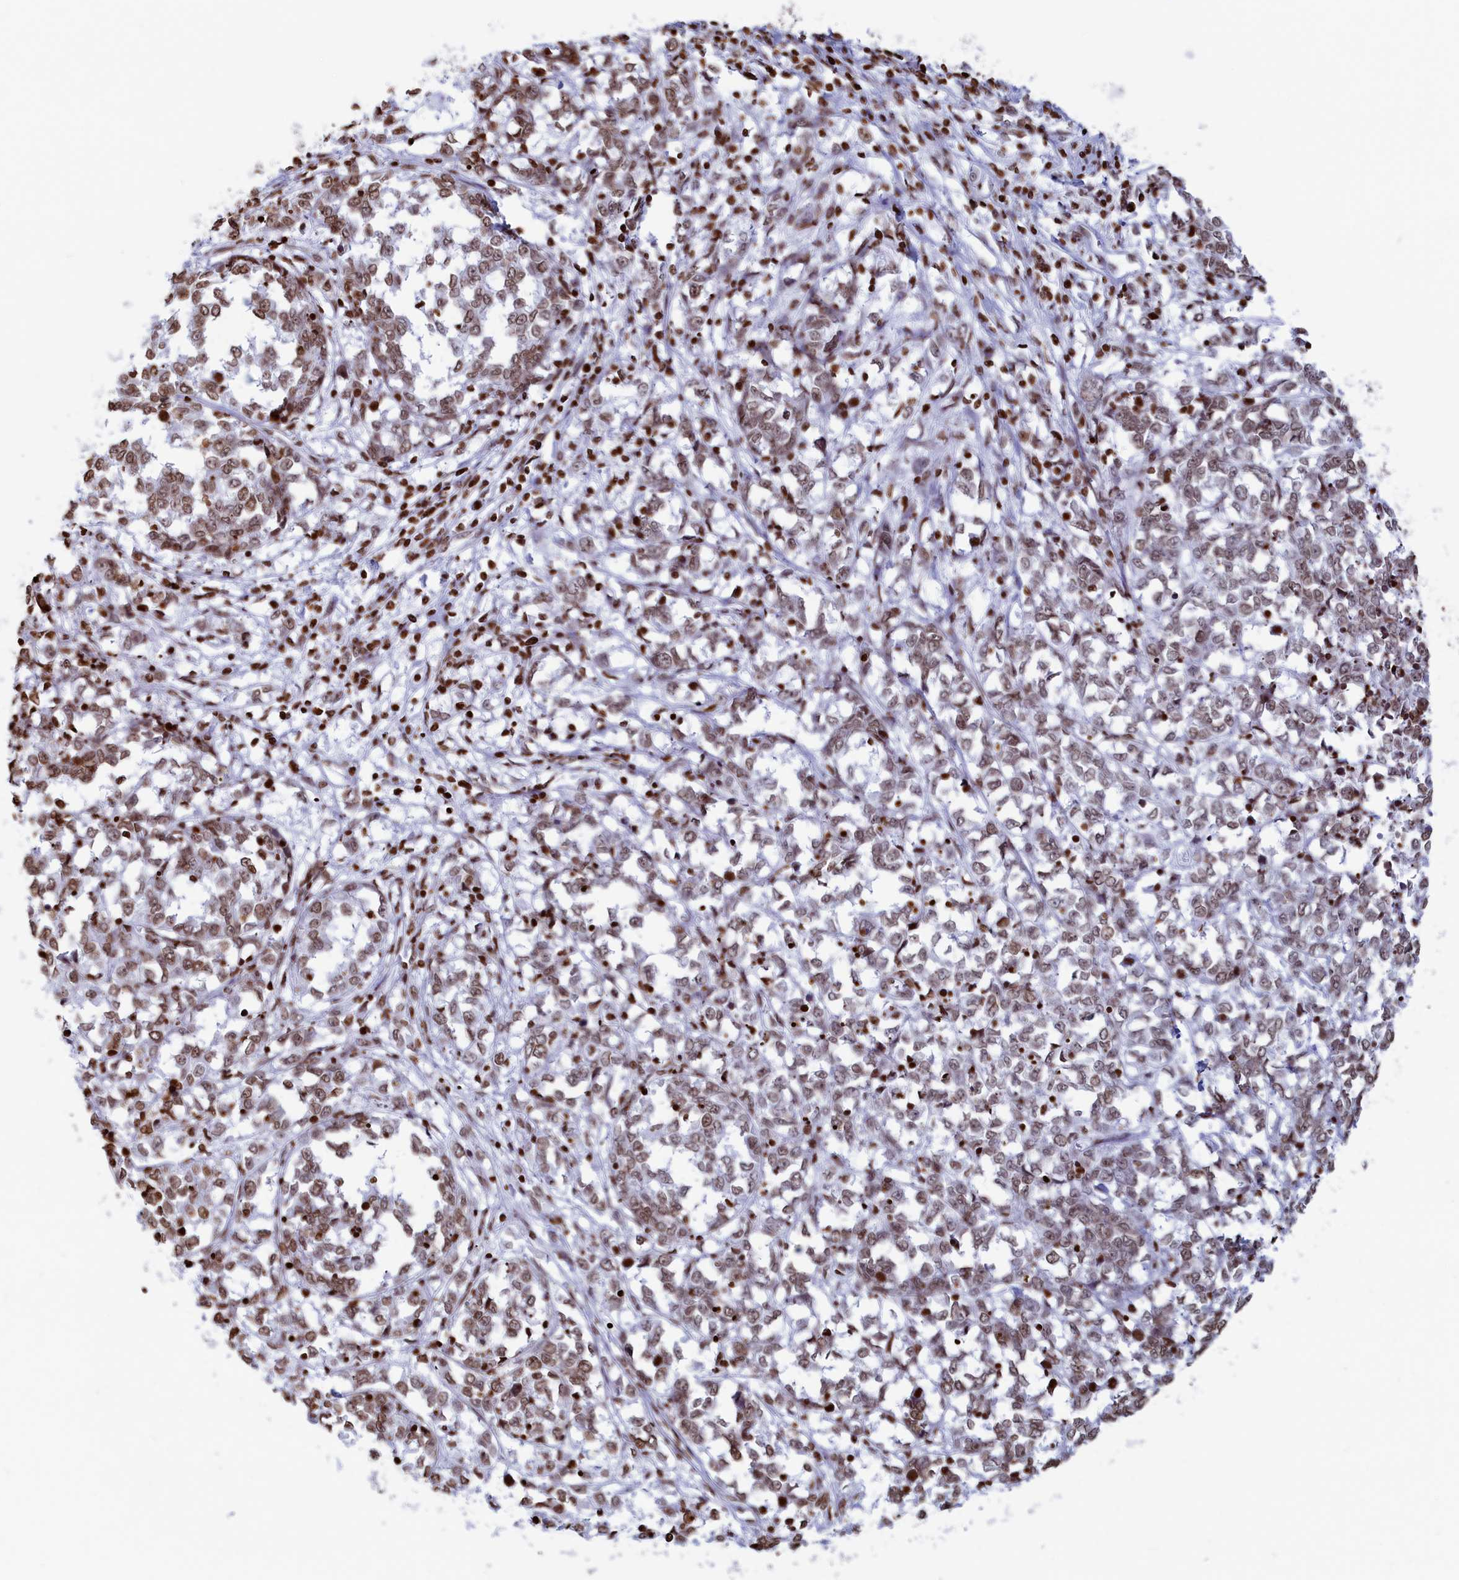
{"staining": {"intensity": "moderate", "quantity": ">75%", "location": "nuclear"}, "tissue": "melanoma", "cell_type": "Tumor cells", "image_type": "cancer", "snomed": [{"axis": "morphology", "description": "Malignant melanoma, NOS"}, {"axis": "topography", "description": "Skin"}], "caption": "Melanoma stained for a protein shows moderate nuclear positivity in tumor cells.", "gene": "APOBEC3A", "patient": {"sex": "female", "age": 72}}